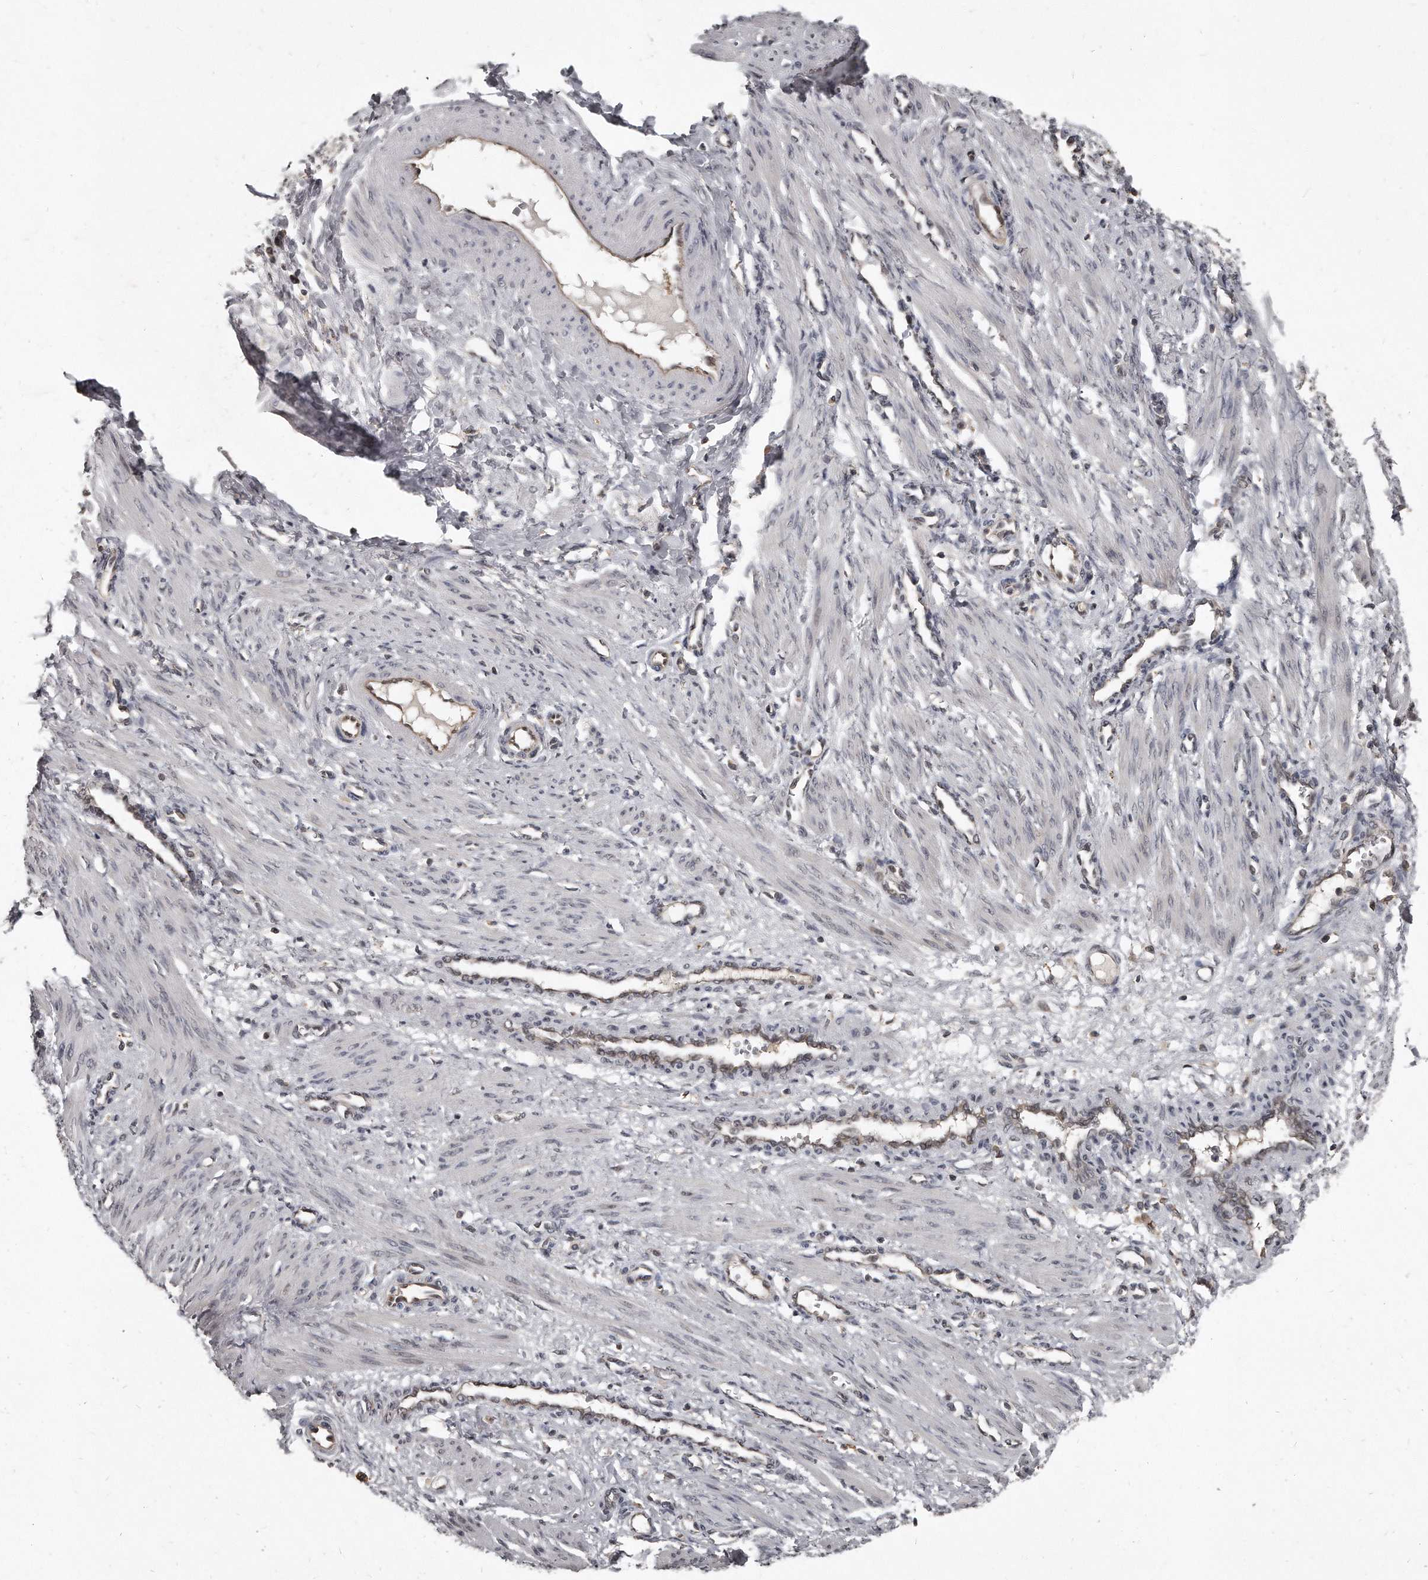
{"staining": {"intensity": "negative", "quantity": "none", "location": "none"}, "tissue": "smooth muscle", "cell_type": "Smooth muscle cells", "image_type": "normal", "snomed": [{"axis": "morphology", "description": "Normal tissue, NOS"}, {"axis": "topography", "description": "Endometrium"}], "caption": "This is an immunohistochemistry (IHC) image of unremarkable smooth muscle. There is no staining in smooth muscle cells.", "gene": "GCH1", "patient": {"sex": "female", "age": 33}}